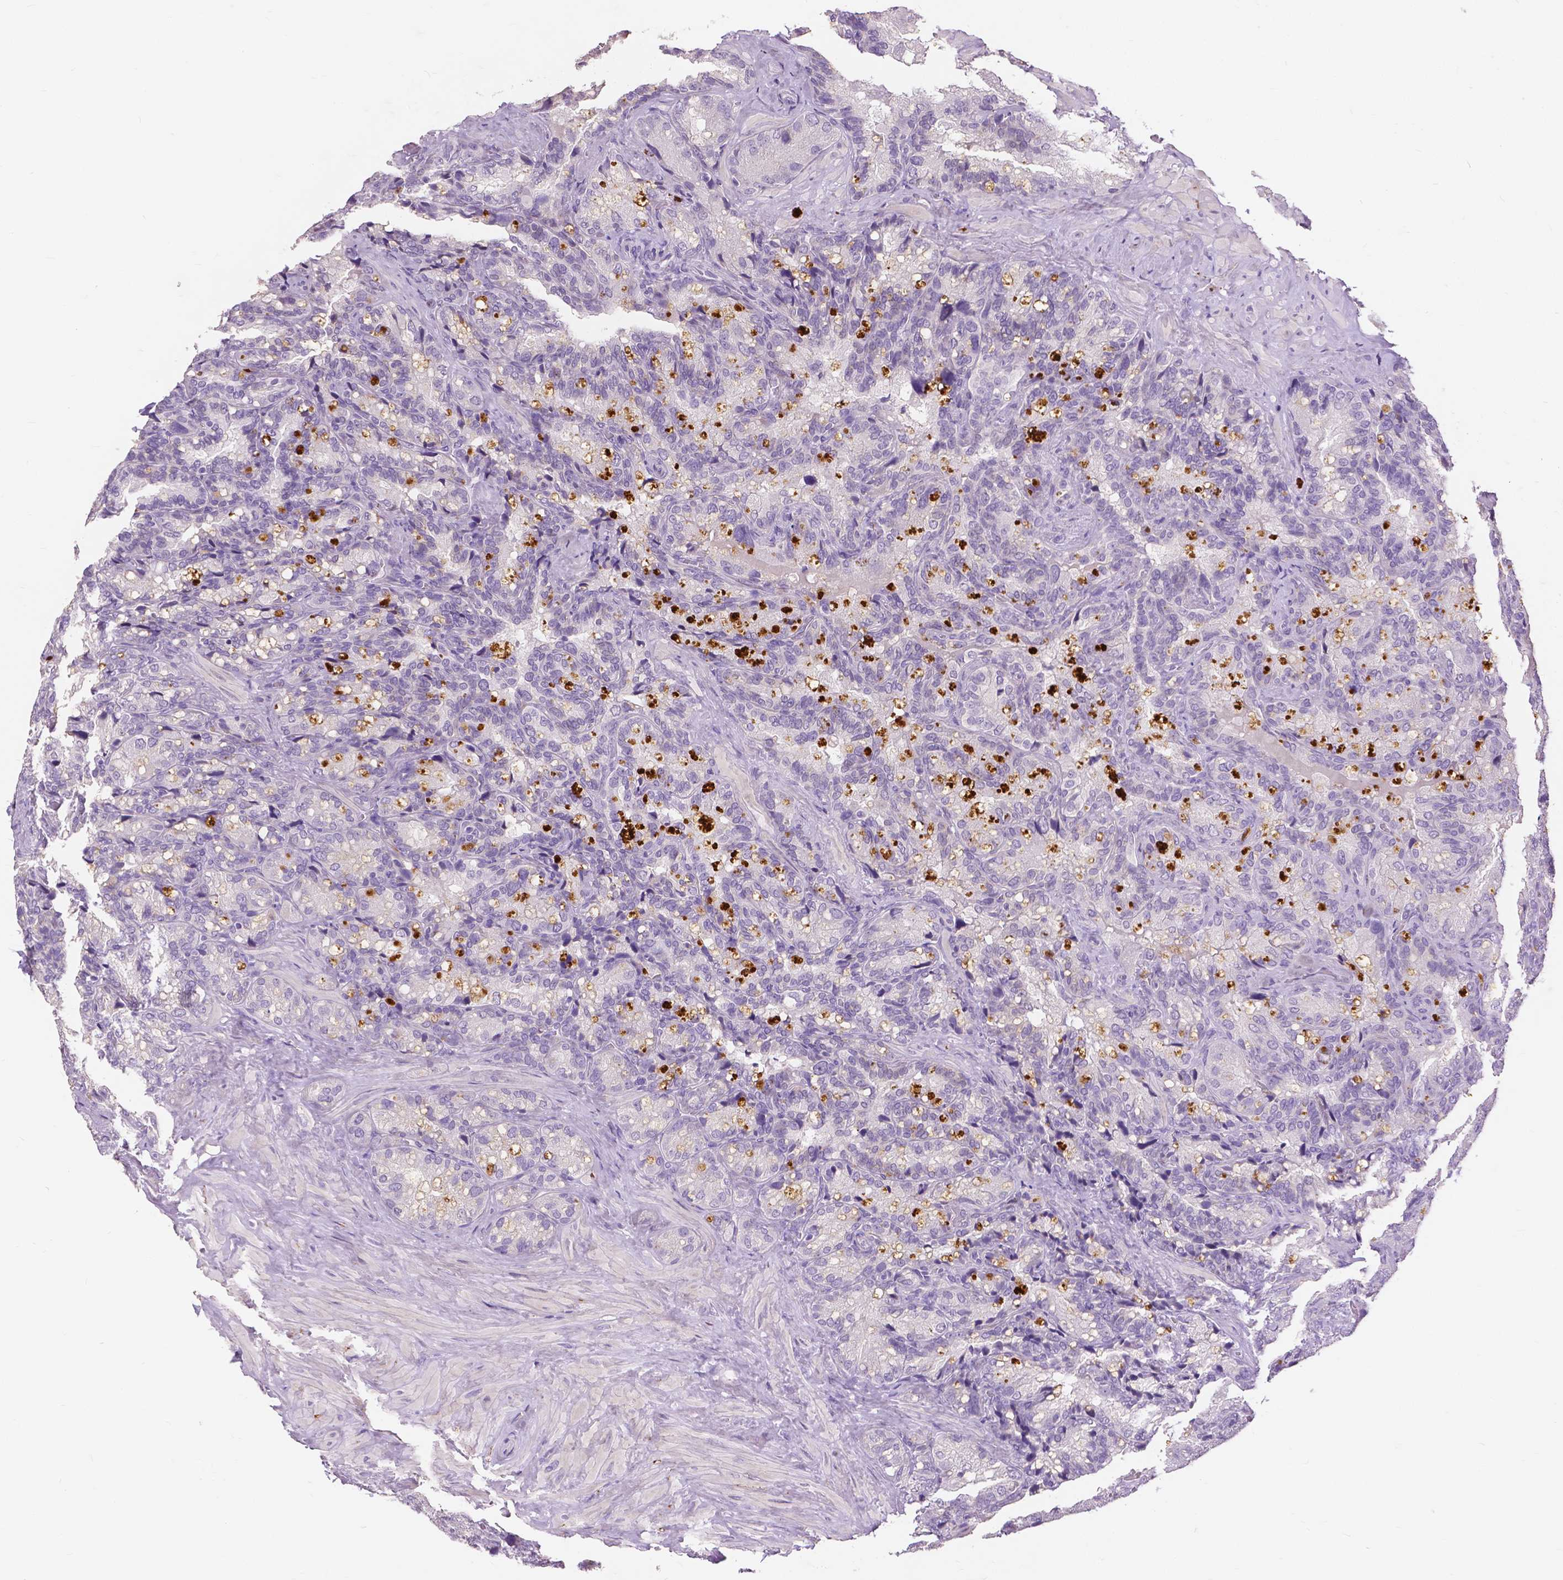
{"staining": {"intensity": "strong", "quantity": "<25%", "location": "cytoplasmic/membranous"}, "tissue": "seminal vesicle", "cell_type": "Glandular cells", "image_type": "normal", "snomed": [{"axis": "morphology", "description": "Normal tissue, NOS"}, {"axis": "topography", "description": "Seminal veicle"}], "caption": "The photomicrograph displays immunohistochemical staining of unremarkable seminal vesicle. There is strong cytoplasmic/membranous positivity is identified in about <25% of glandular cells.", "gene": "CXCR2", "patient": {"sex": "male", "age": 60}}